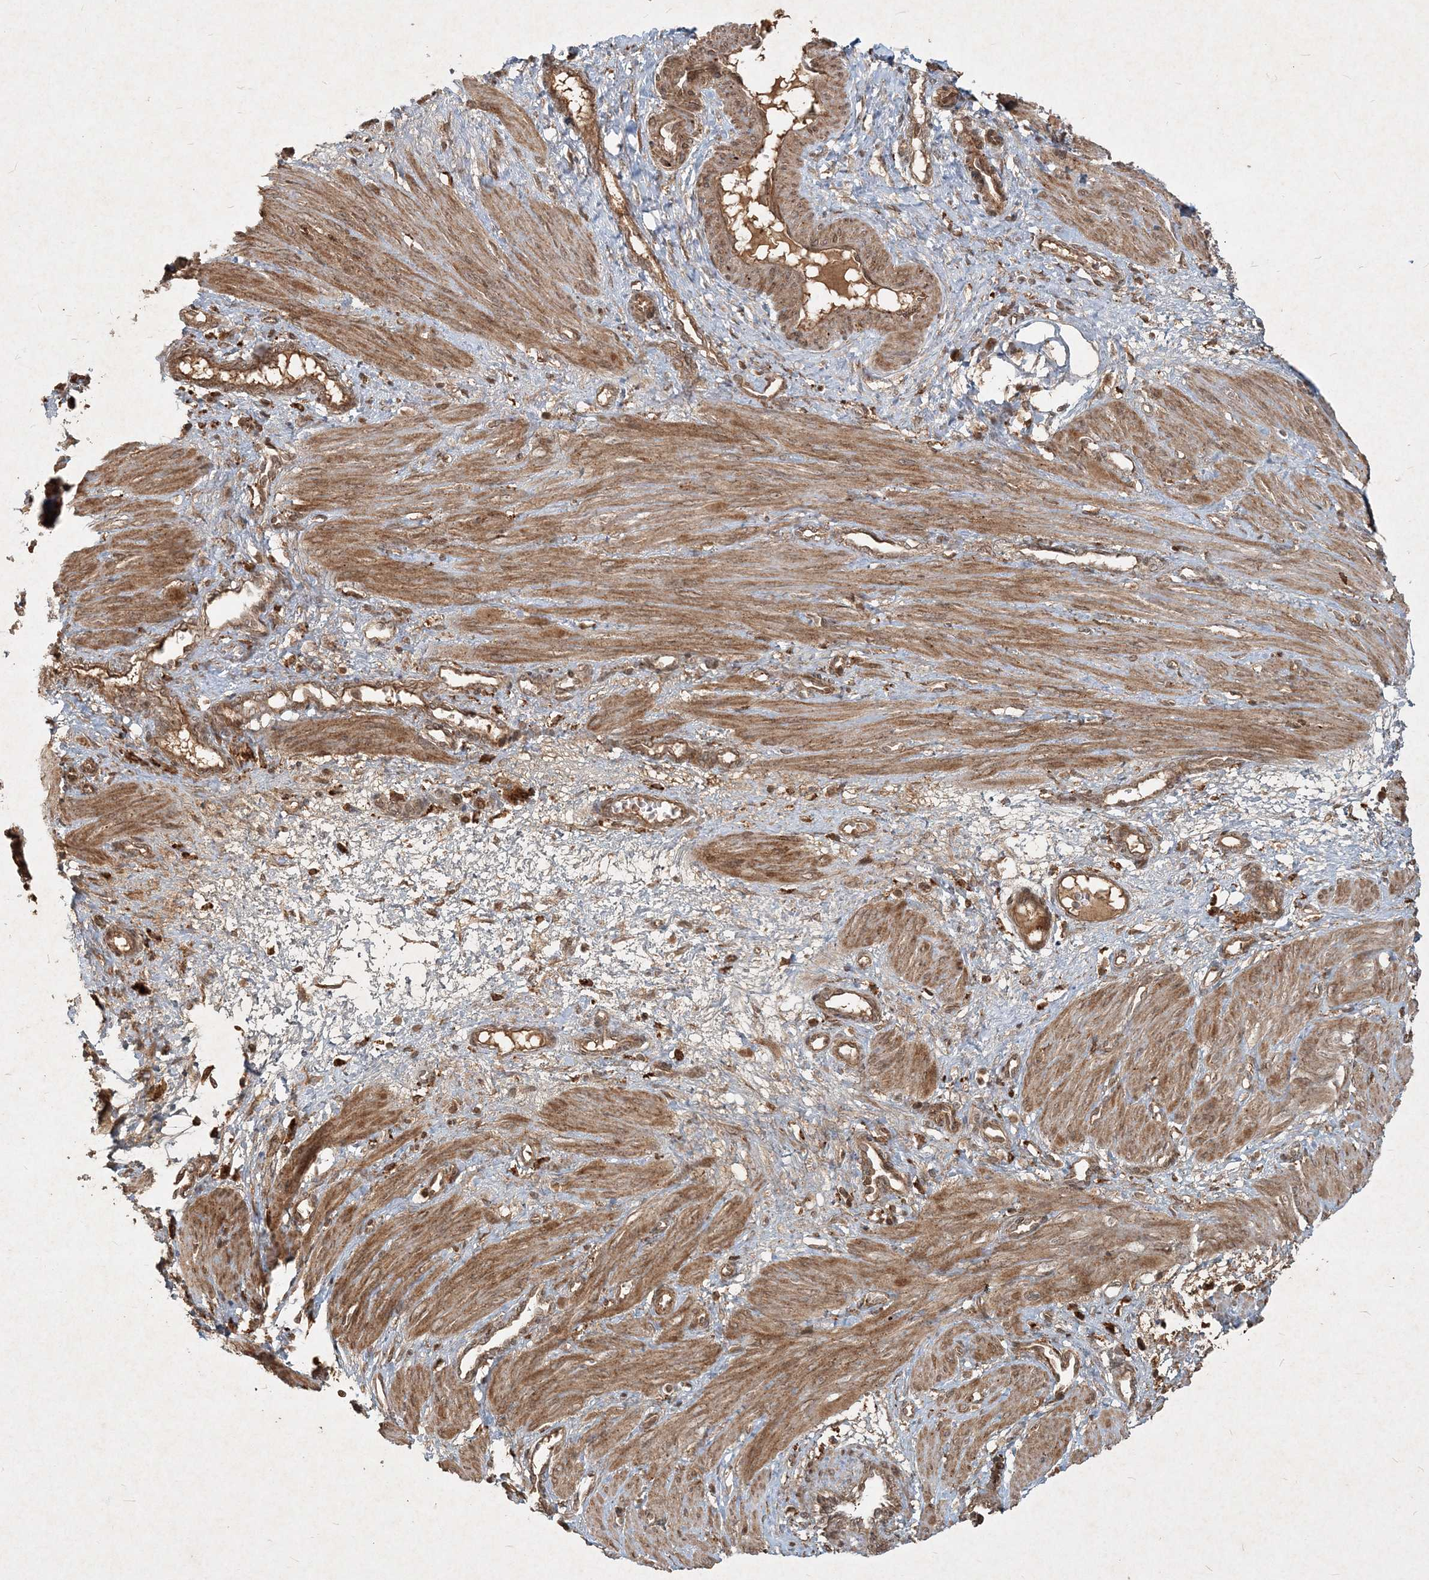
{"staining": {"intensity": "moderate", "quantity": ">75%", "location": "cytoplasmic/membranous"}, "tissue": "smooth muscle", "cell_type": "Smooth muscle cells", "image_type": "normal", "snomed": [{"axis": "morphology", "description": "Normal tissue, NOS"}, {"axis": "topography", "description": "Endometrium"}], "caption": "Benign smooth muscle exhibits moderate cytoplasmic/membranous expression in approximately >75% of smooth muscle cells.", "gene": "NARS1", "patient": {"sex": "female", "age": 33}}